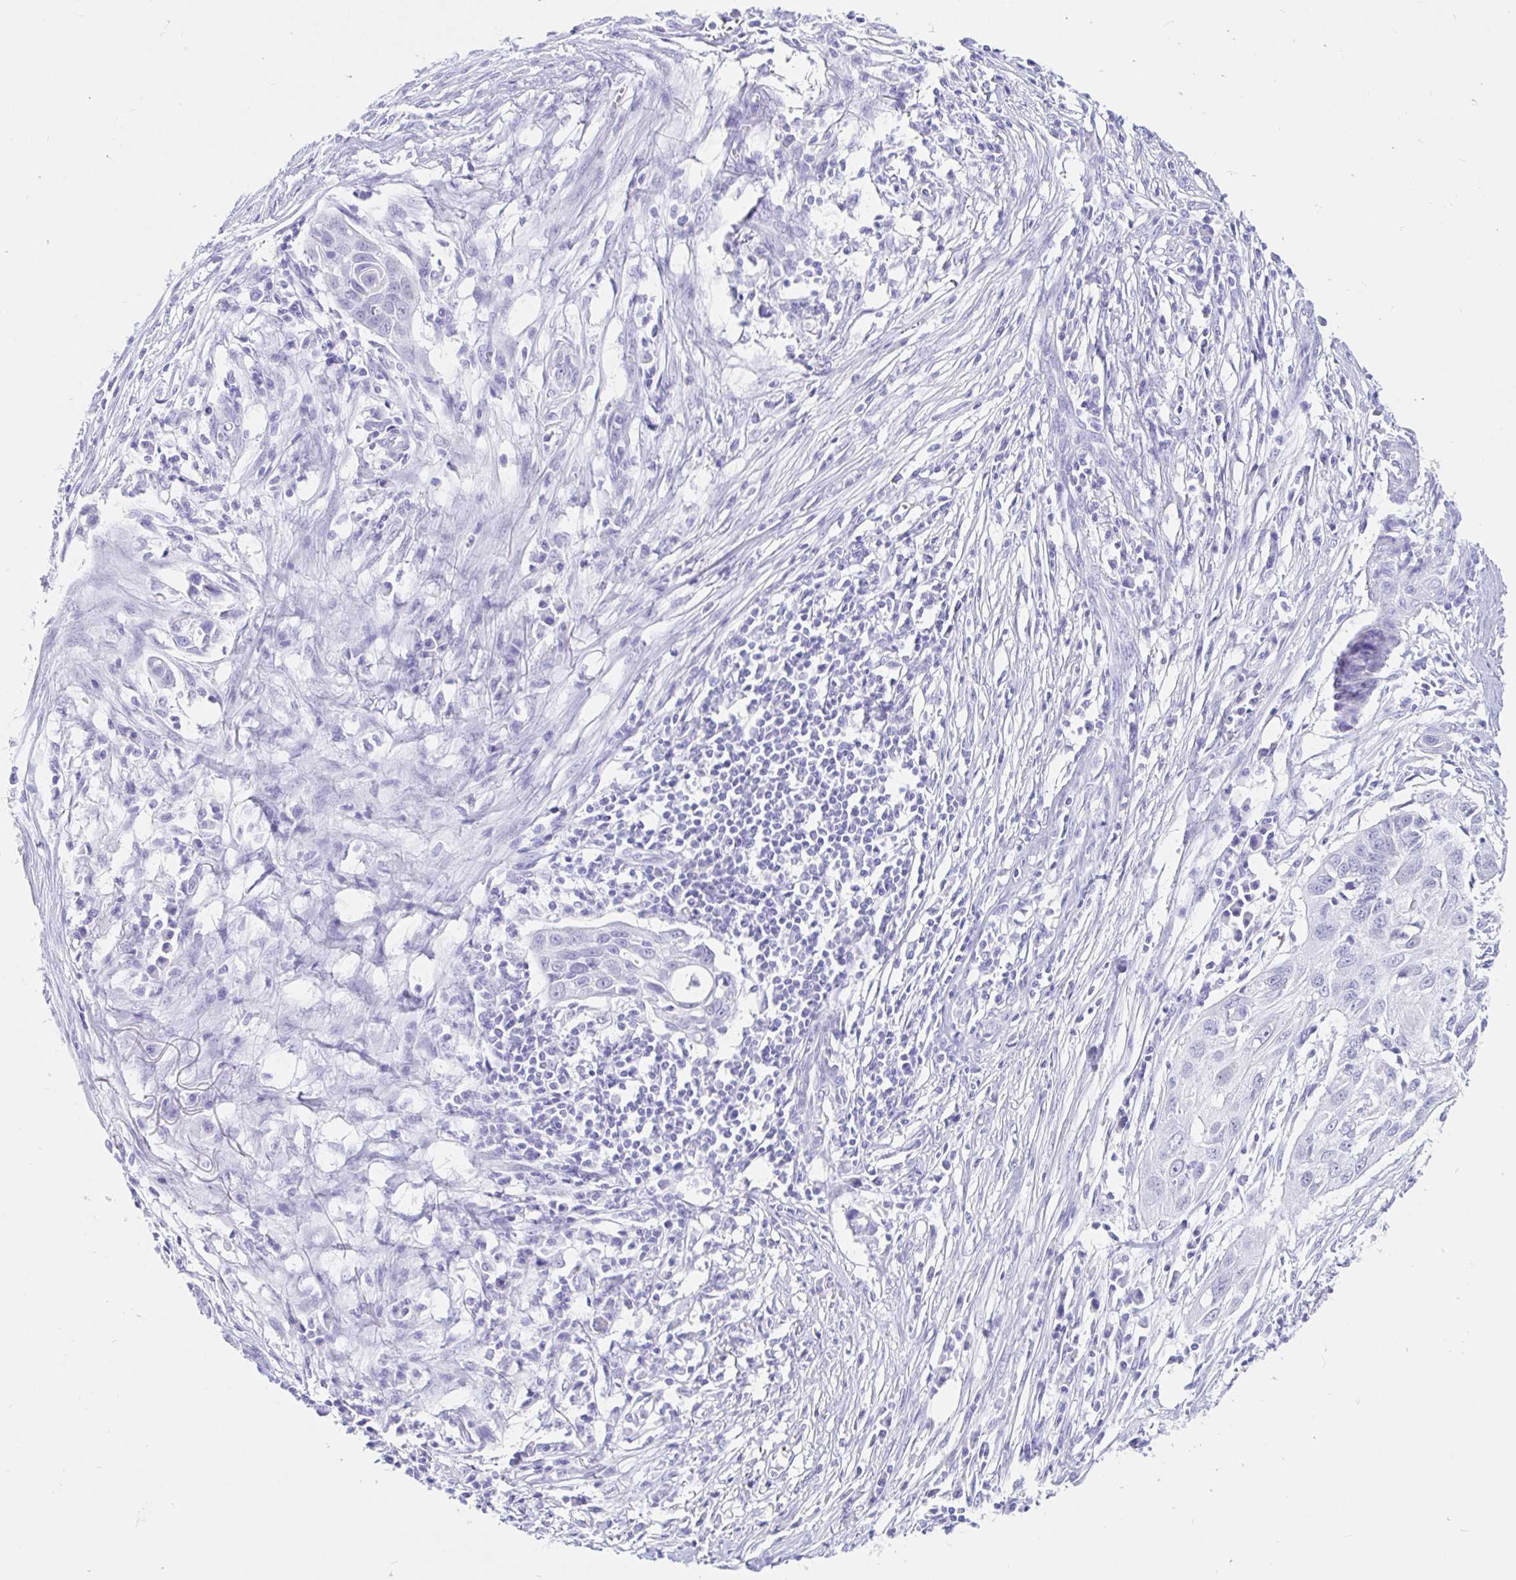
{"staining": {"intensity": "negative", "quantity": "none", "location": "none"}, "tissue": "skin cancer", "cell_type": "Tumor cells", "image_type": "cancer", "snomed": [{"axis": "morphology", "description": "Squamous cell carcinoma, NOS"}, {"axis": "topography", "description": "Skin"}, {"axis": "topography", "description": "Vulva"}], "caption": "Immunohistochemical staining of human skin cancer reveals no significant staining in tumor cells.", "gene": "OR6T1", "patient": {"sex": "female", "age": 83}}